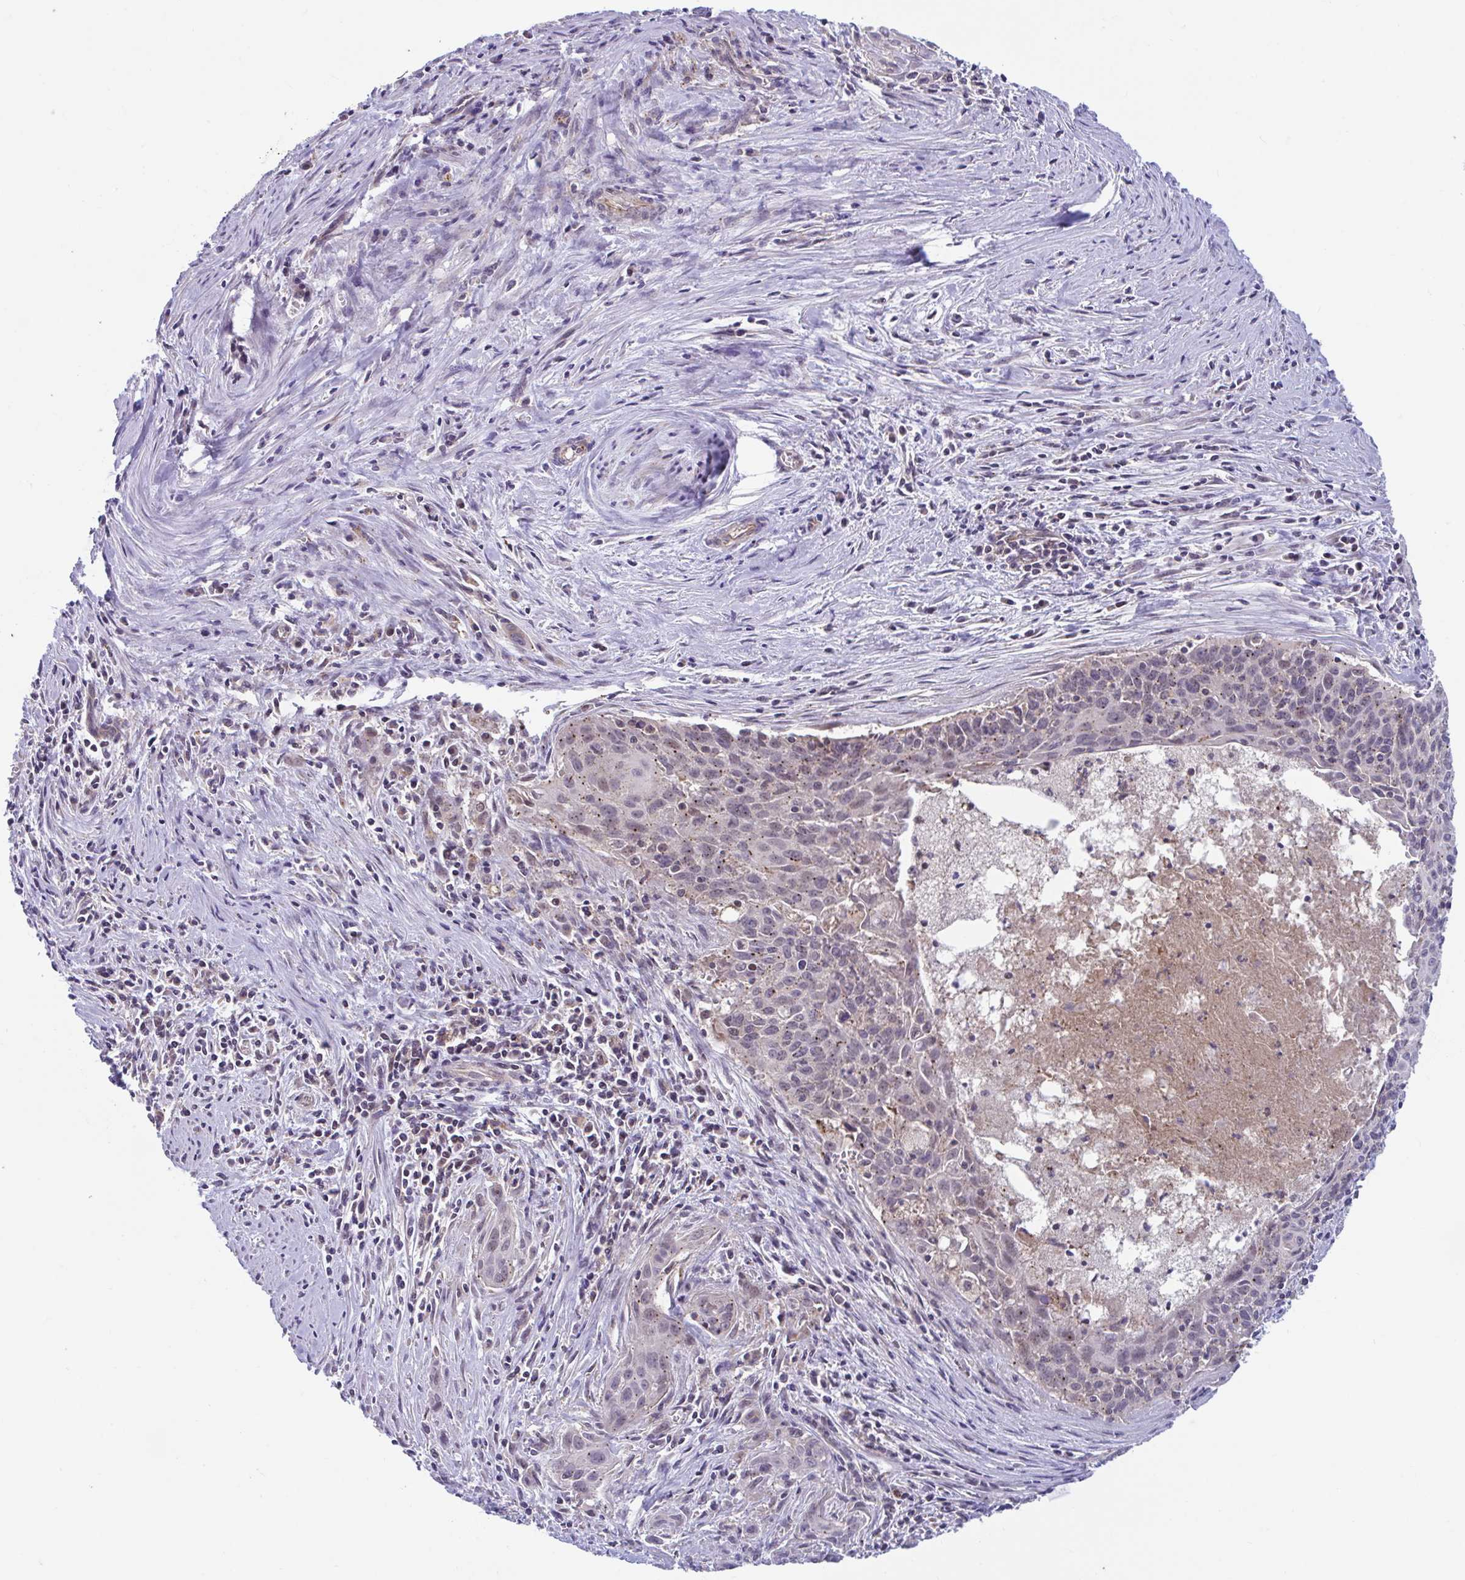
{"staining": {"intensity": "weak", "quantity": "25%-75%", "location": "cytoplasmic/membranous,nuclear"}, "tissue": "cervical cancer", "cell_type": "Tumor cells", "image_type": "cancer", "snomed": [{"axis": "morphology", "description": "Squamous cell carcinoma, NOS"}, {"axis": "topography", "description": "Cervix"}], "caption": "This histopathology image reveals cervical squamous cell carcinoma stained with immunohistochemistry (IHC) to label a protein in brown. The cytoplasmic/membranous and nuclear of tumor cells show weak positivity for the protein. Nuclei are counter-stained blue.", "gene": "IST1", "patient": {"sex": "female", "age": 55}}